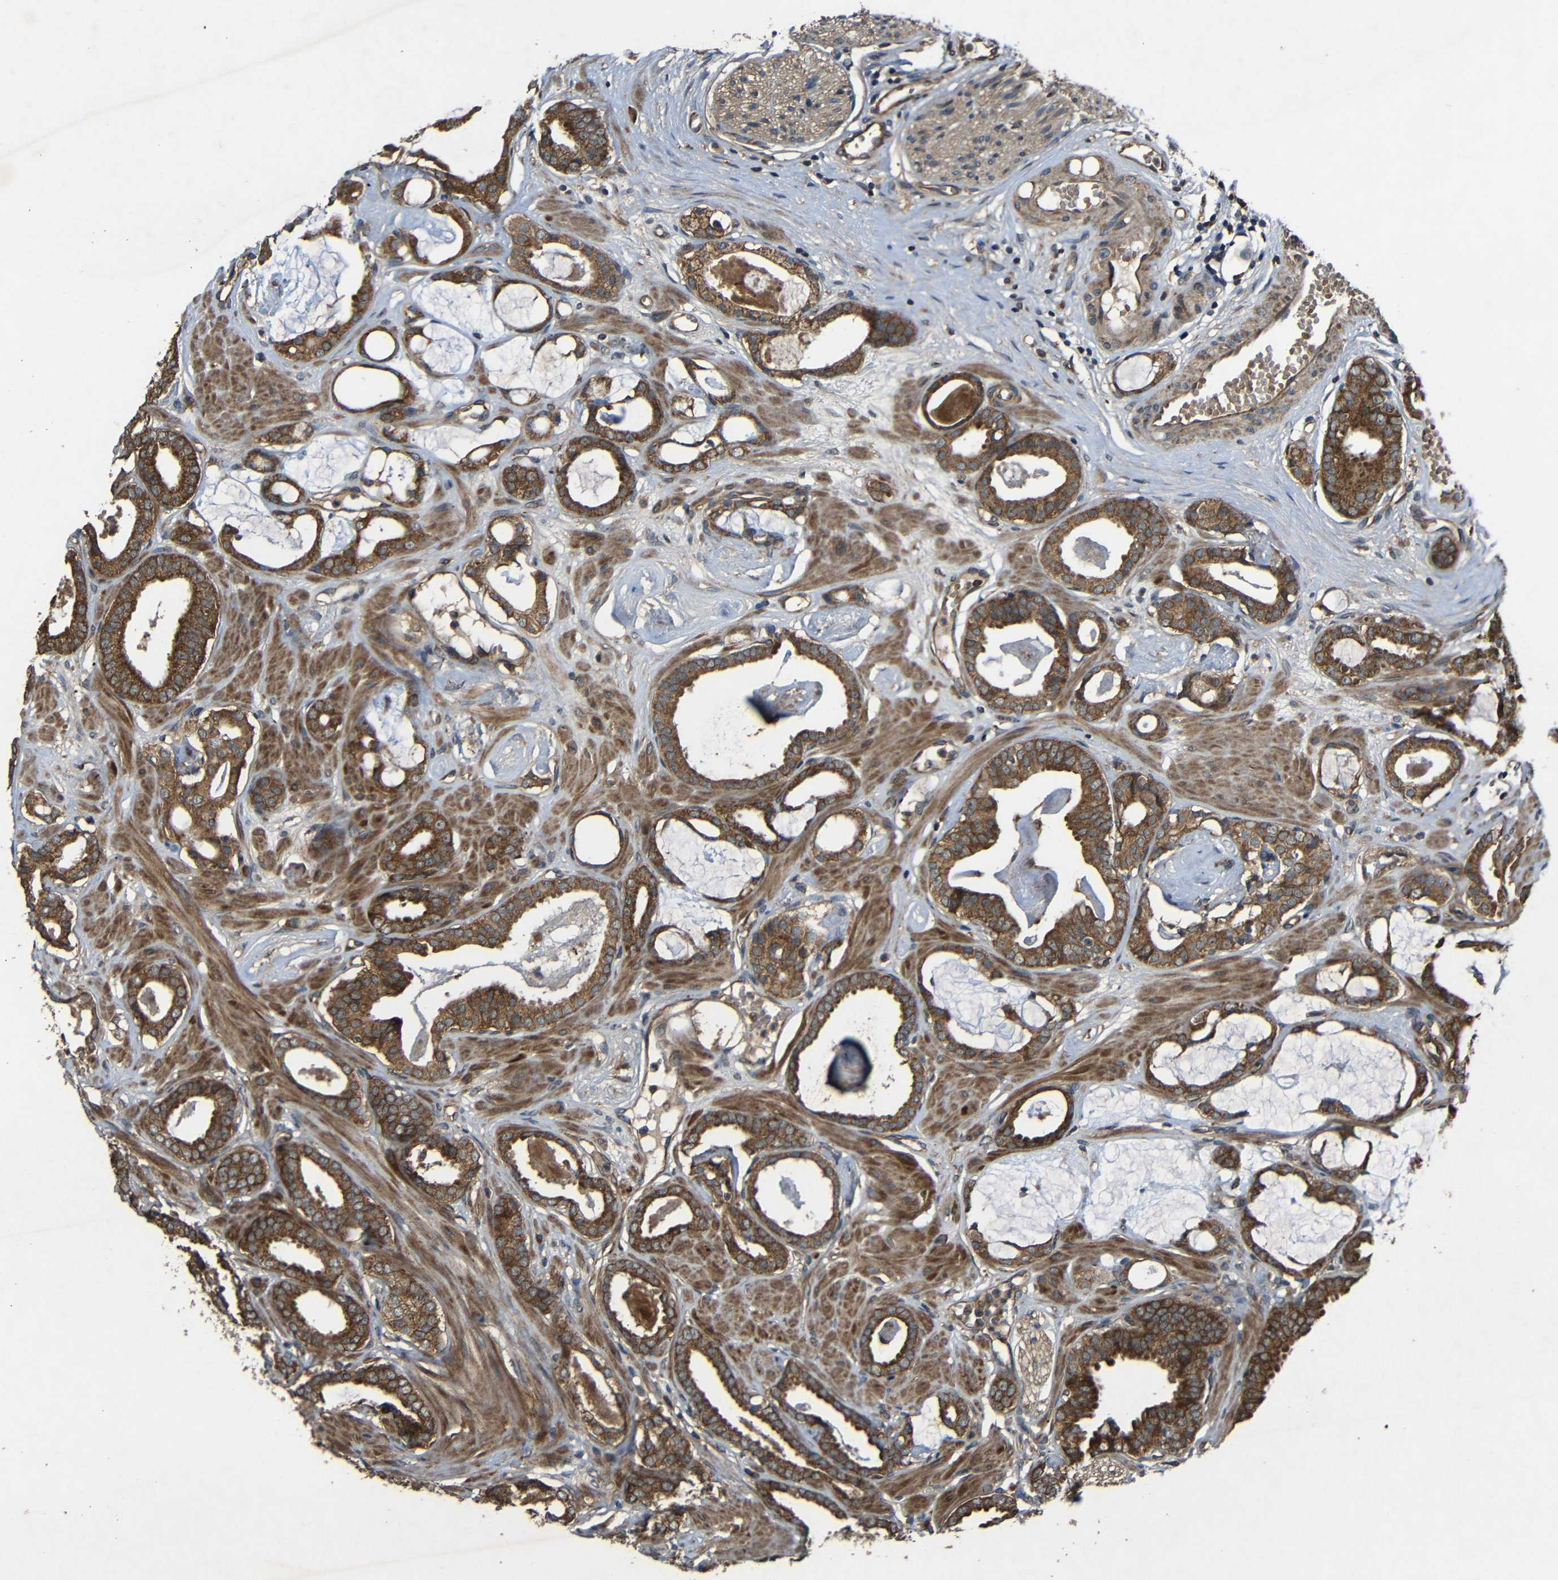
{"staining": {"intensity": "strong", "quantity": ">75%", "location": "cytoplasmic/membranous"}, "tissue": "prostate cancer", "cell_type": "Tumor cells", "image_type": "cancer", "snomed": [{"axis": "morphology", "description": "Adenocarcinoma, Low grade"}, {"axis": "topography", "description": "Prostate"}], "caption": "A histopathology image of human prostate low-grade adenocarcinoma stained for a protein exhibits strong cytoplasmic/membranous brown staining in tumor cells.", "gene": "C1GALT1", "patient": {"sex": "male", "age": 53}}